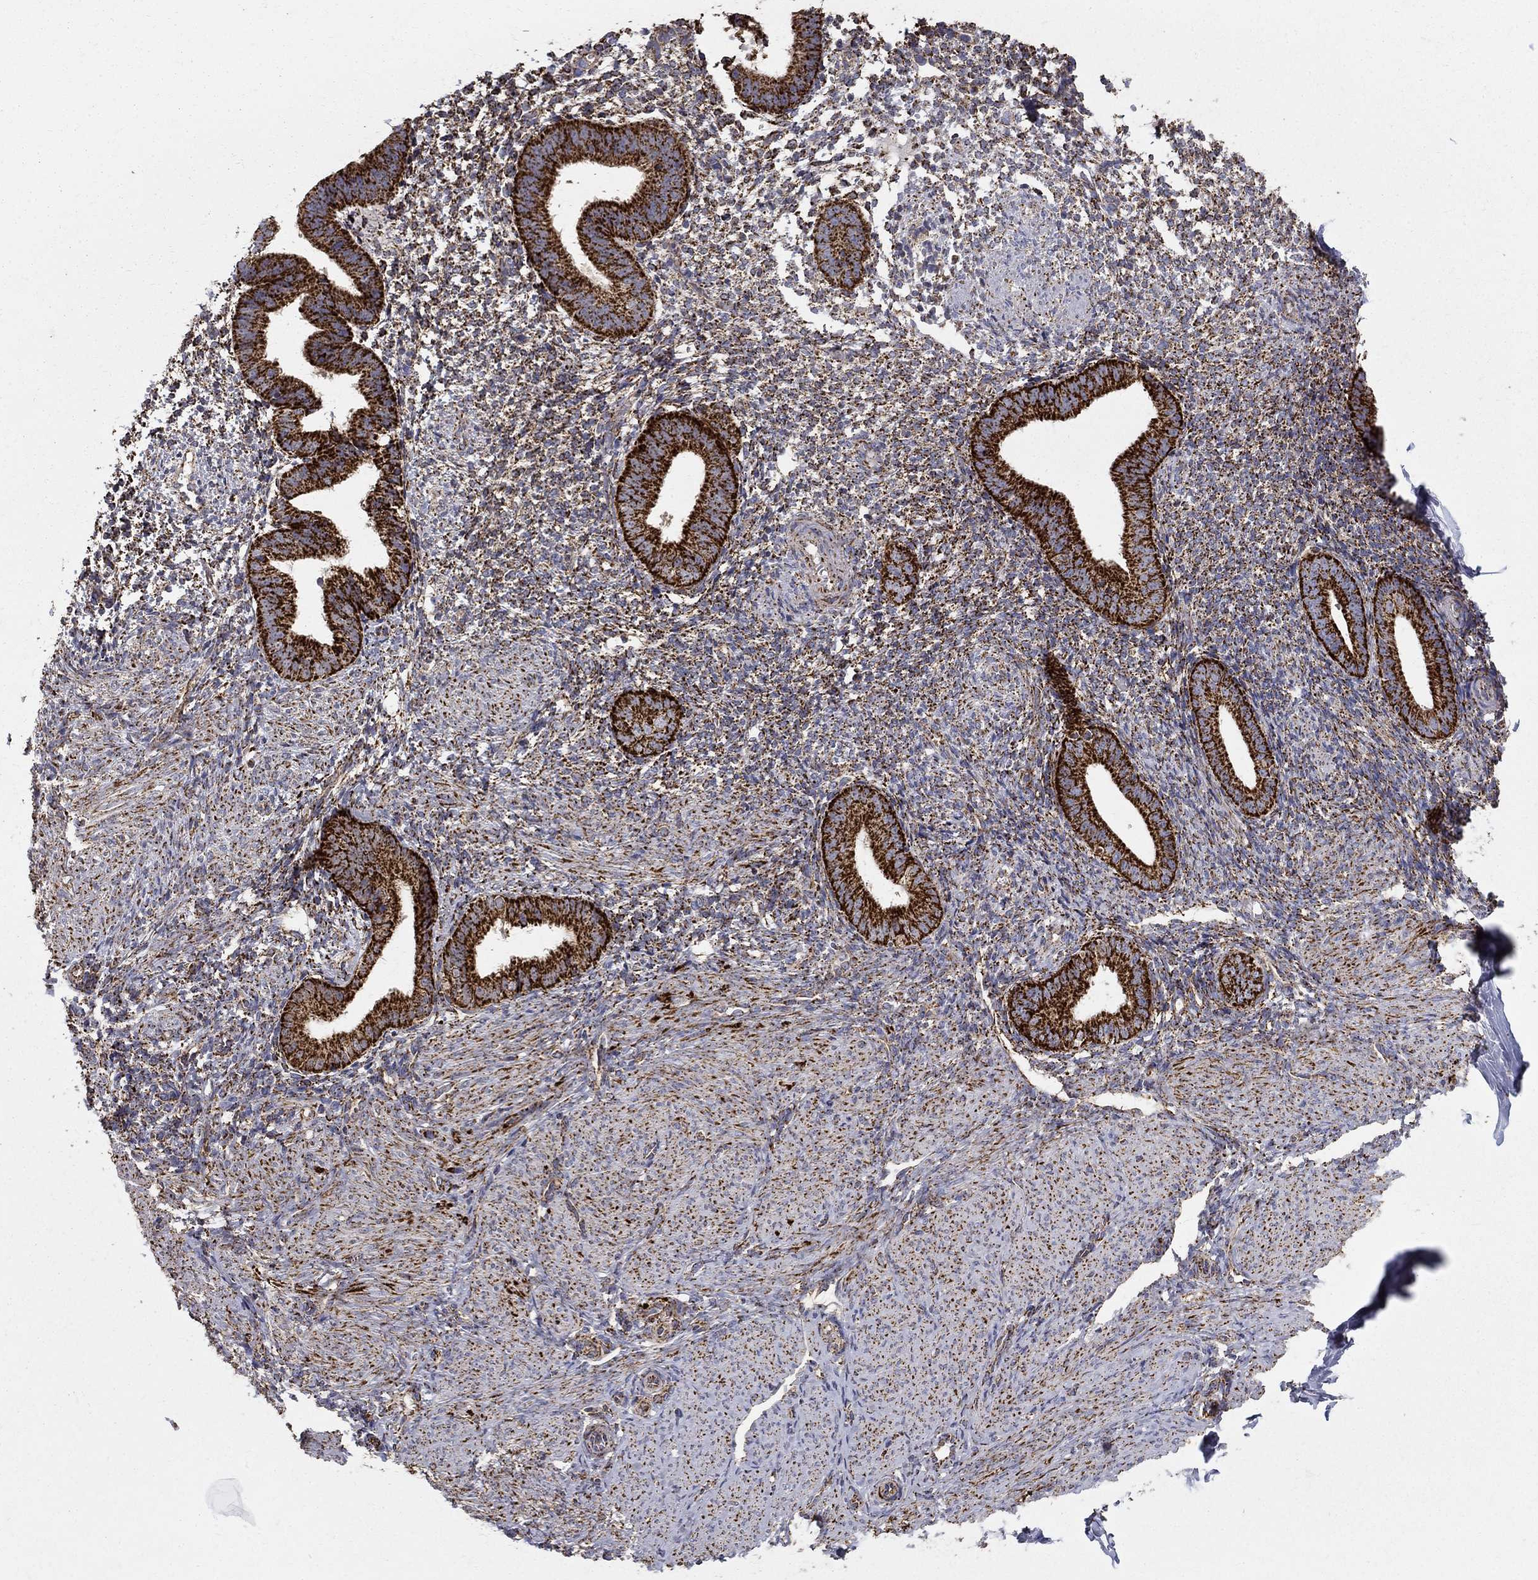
{"staining": {"intensity": "strong", "quantity": ">75%", "location": "cytoplasmic/membranous"}, "tissue": "endometrium", "cell_type": "Cells in endometrial stroma", "image_type": "normal", "snomed": [{"axis": "morphology", "description": "Normal tissue, NOS"}, {"axis": "topography", "description": "Endometrium"}], "caption": "A brown stain labels strong cytoplasmic/membranous positivity of a protein in cells in endometrial stroma of benign endometrium. (DAB (3,3'-diaminobenzidine) = brown stain, brightfield microscopy at high magnification).", "gene": "GCSH", "patient": {"sex": "female", "age": 47}}